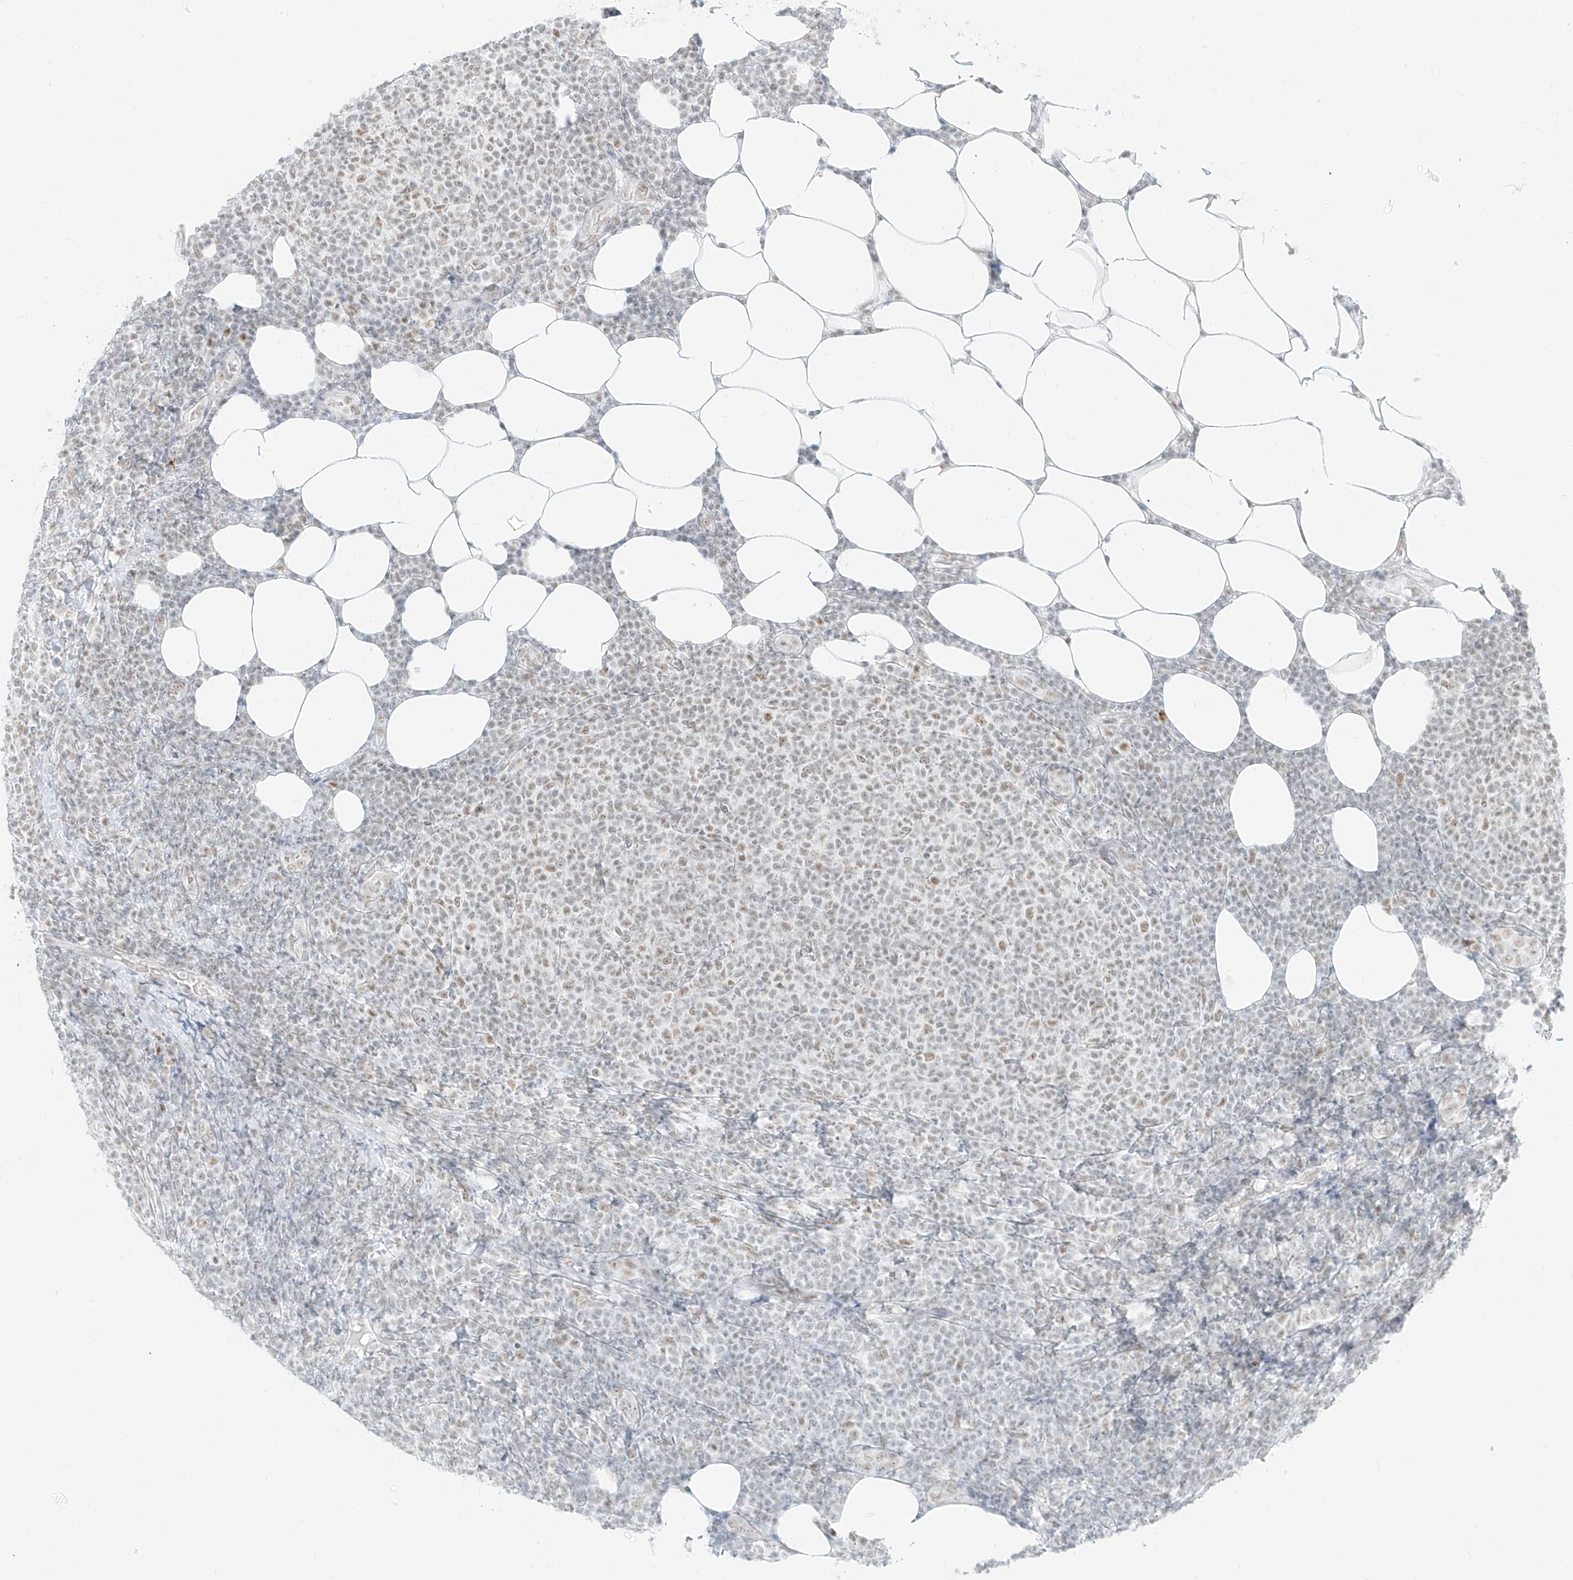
{"staining": {"intensity": "weak", "quantity": "25%-75%", "location": "nuclear"}, "tissue": "lymphoma", "cell_type": "Tumor cells", "image_type": "cancer", "snomed": [{"axis": "morphology", "description": "Malignant lymphoma, non-Hodgkin's type, Low grade"}, {"axis": "topography", "description": "Lymph node"}], "caption": "Low-grade malignant lymphoma, non-Hodgkin's type stained for a protein (brown) reveals weak nuclear positive positivity in about 25%-75% of tumor cells.", "gene": "SUPT5H", "patient": {"sex": "male", "age": 66}}